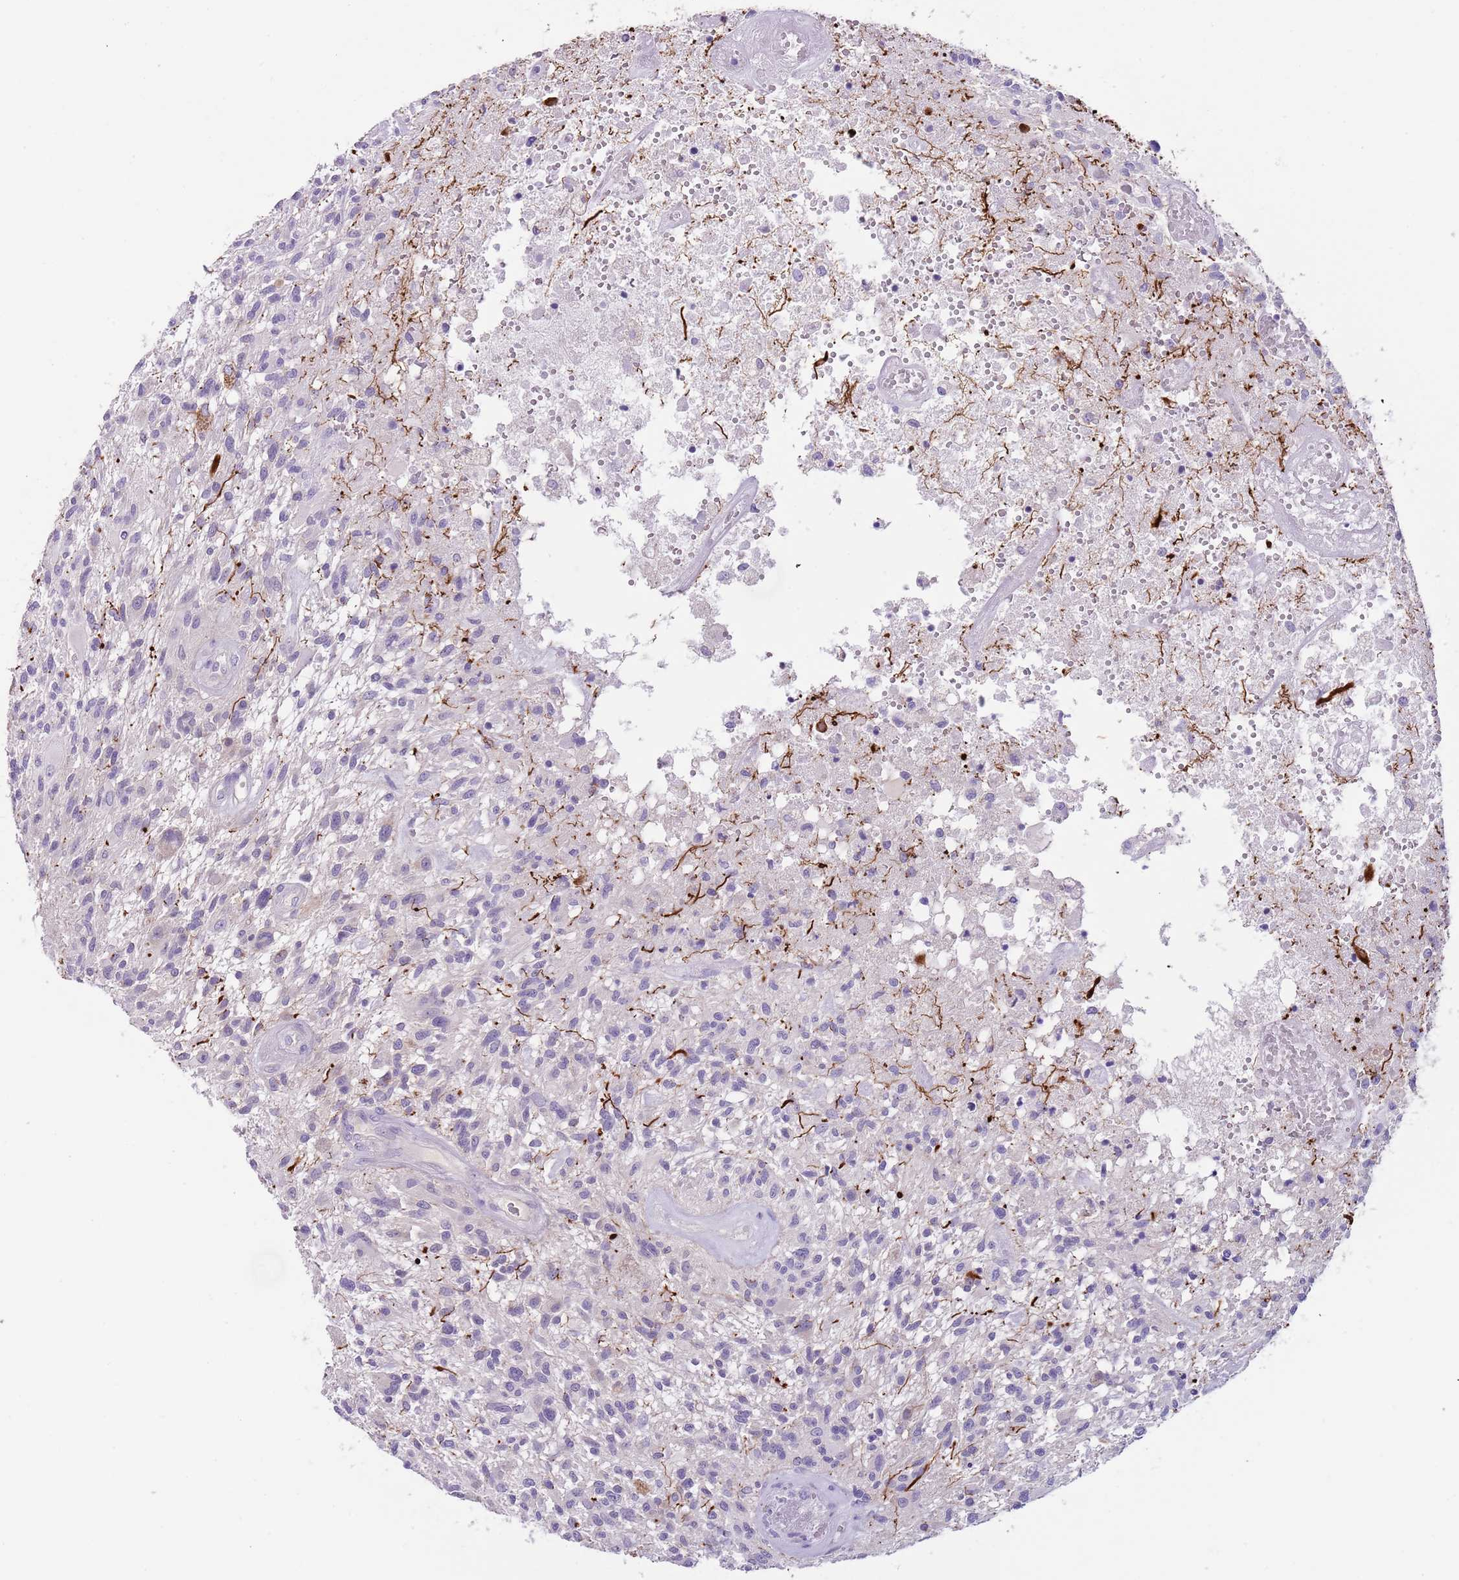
{"staining": {"intensity": "negative", "quantity": "none", "location": "none"}, "tissue": "glioma", "cell_type": "Tumor cells", "image_type": "cancer", "snomed": [{"axis": "morphology", "description": "Glioma, malignant, High grade"}, {"axis": "topography", "description": "Brain"}], "caption": "This is an immunohistochemistry photomicrograph of human malignant high-grade glioma. There is no staining in tumor cells.", "gene": "C2CD3", "patient": {"sex": "male", "age": 47}}